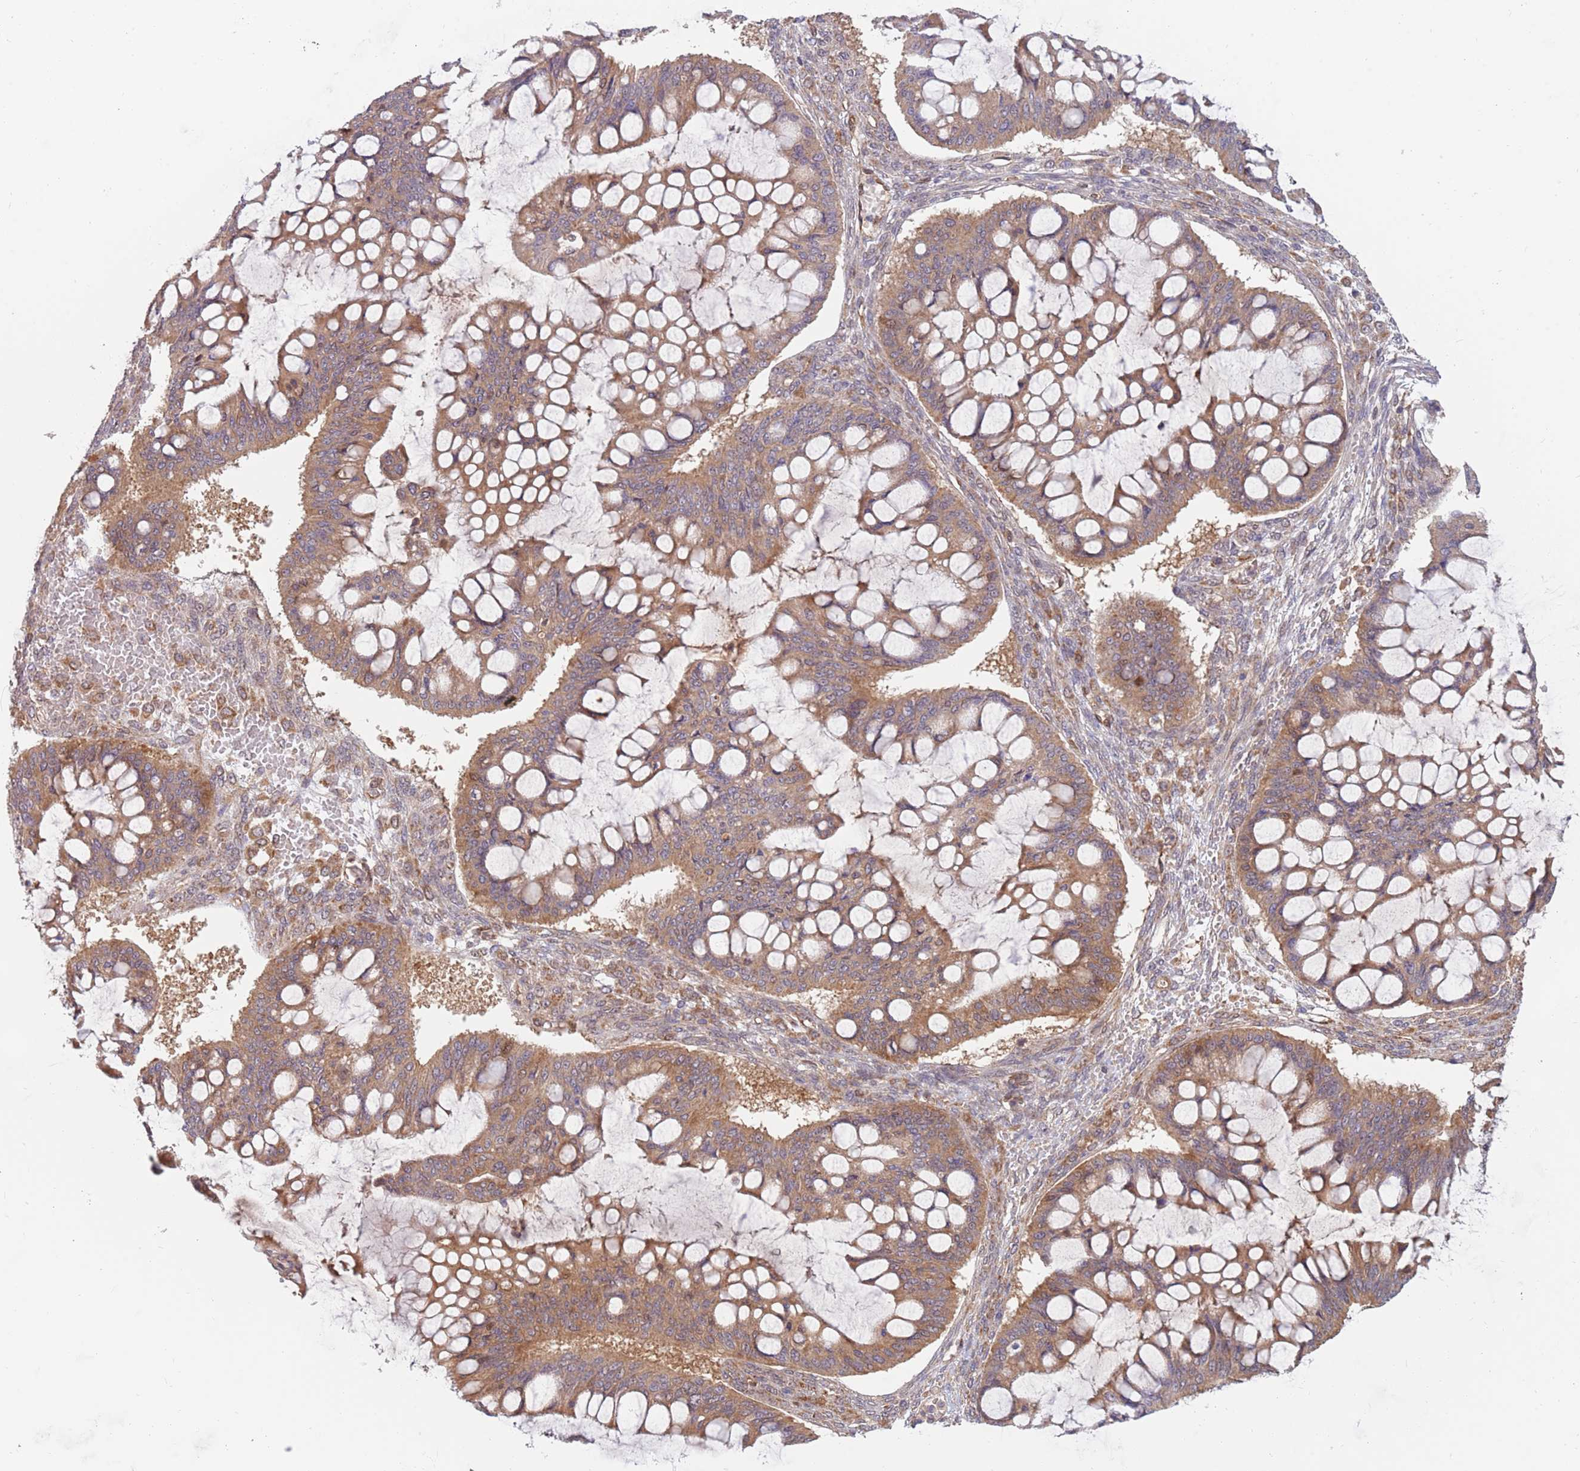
{"staining": {"intensity": "moderate", "quantity": ">75%", "location": "cytoplasmic/membranous"}, "tissue": "ovarian cancer", "cell_type": "Tumor cells", "image_type": "cancer", "snomed": [{"axis": "morphology", "description": "Cystadenocarcinoma, mucinous, NOS"}, {"axis": "topography", "description": "Ovary"}], "caption": "An IHC photomicrograph of neoplastic tissue is shown. Protein staining in brown shows moderate cytoplasmic/membranous positivity in ovarian cancer within tumor cells.", "gene": "GUK1", "patient": {"sex": "female", "age": 73}}